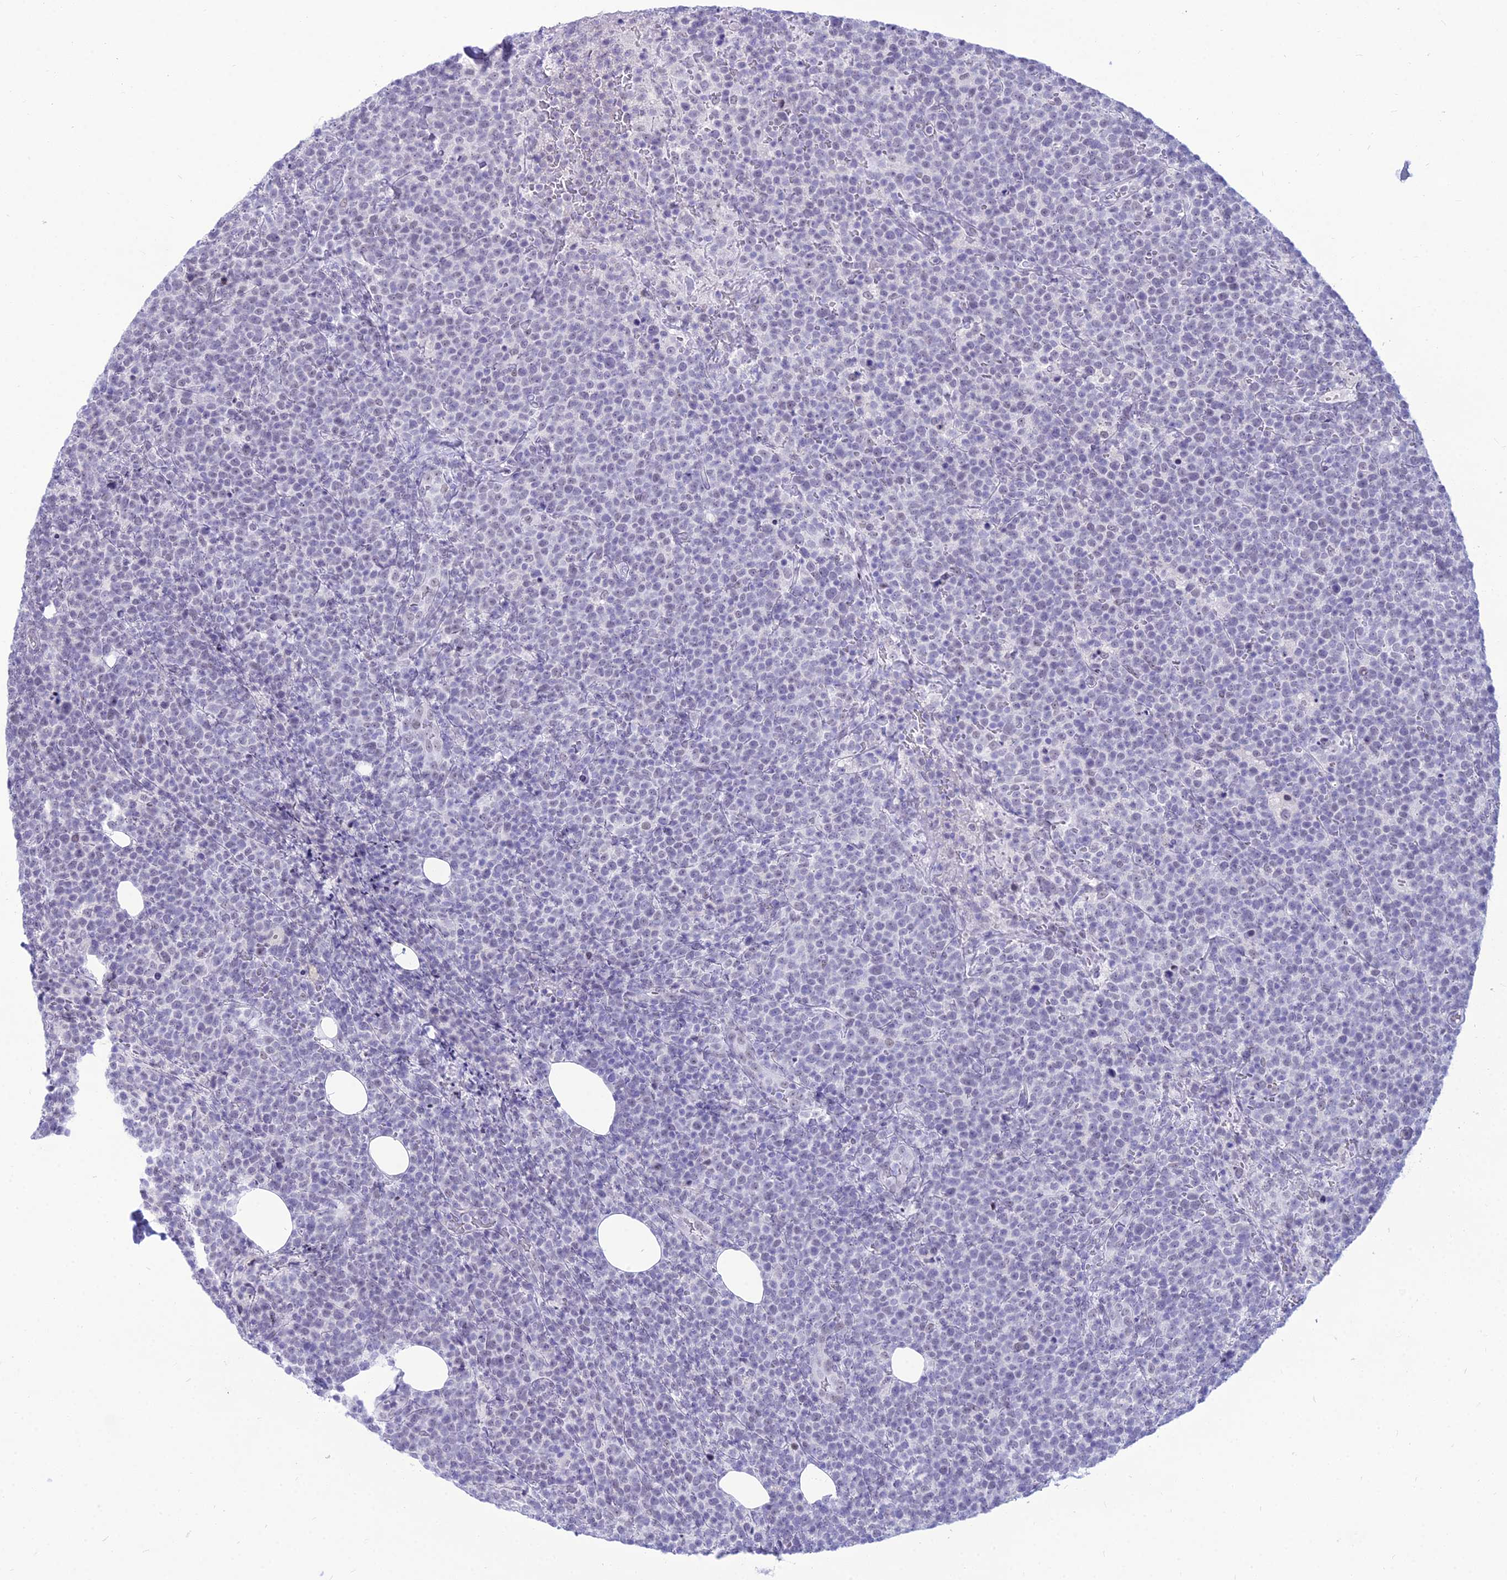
{"staining": {"intensity": "negative", "quantity": "none", "location": "none"}, "tissue": "lymphoma", "cell_type": "Tumor cells", "image_type": "cancer", "snomed": [{"axis": "morphology", "description": "Malignant lymphoma, non-Hodgkin's type, High grade"}, {"axis": "topography", "description": "Lymph node"}], "caption": "Immunohistochemistry of human high-grade malignant lymphoma, non-Hodgkin's type reveals no staining in tumor cells.", "gene": "DHX40", "patient": {"sex": "male", "age": 61}}